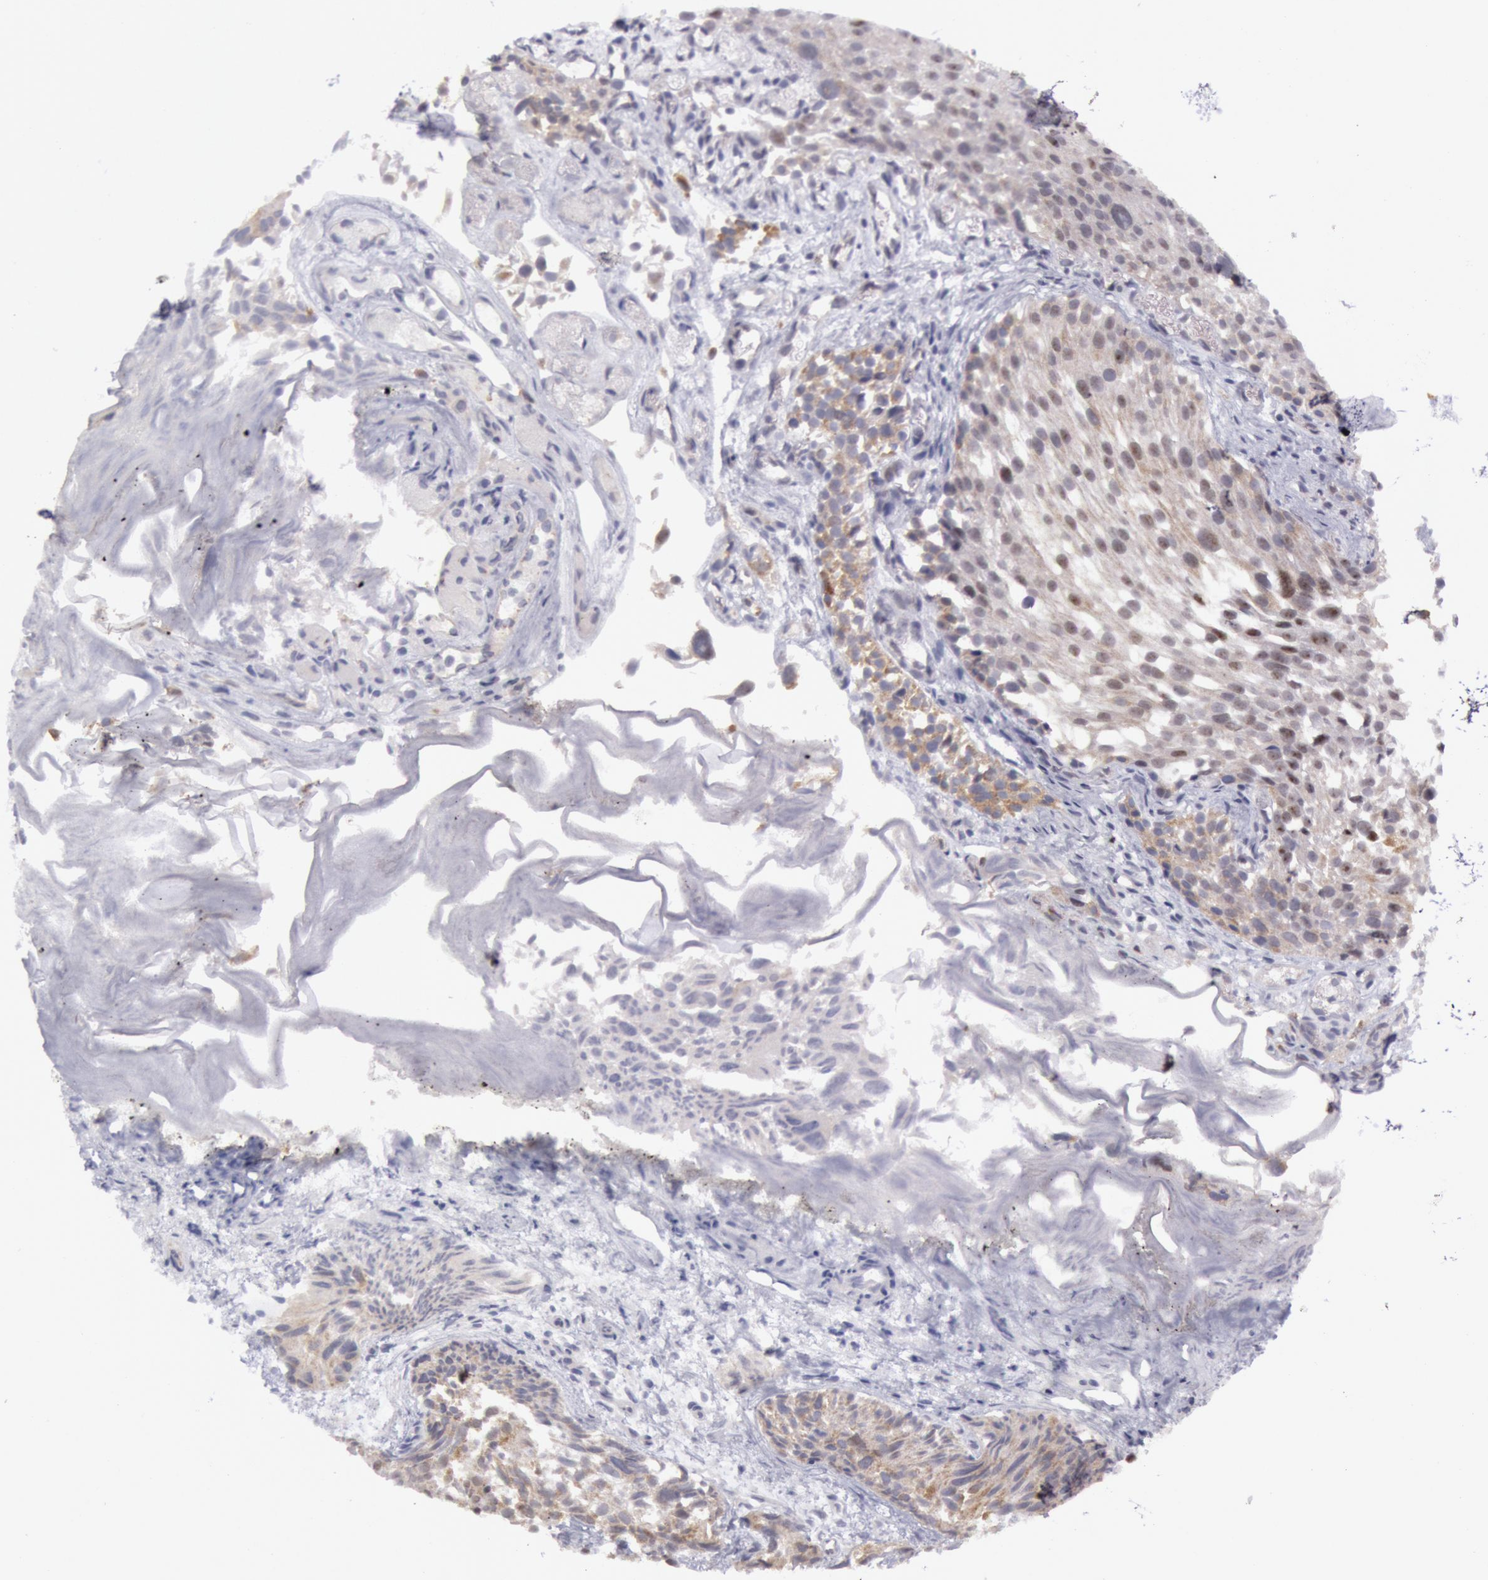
{"staining": {"intensity": "moderate", "quantity": ">75%", "location": "cytoplasmic/membranous"}, "tissue": "urothelial cancer", "cell_type": "Tumor cells", "image_type": "cancer", "snomed": [{"axis": "morphology", "description": "Urothelial carcinoma, High grade"}, {"axis": "topography", "description": "Urinary bladder"}], "caption": "Immunohistochemical staining of urothelial carcinoma (high-grade) reveals moderate cytoplasmic/membranous protein positivity in about >75% of tumor cells.", "gene": "JOSD1", "patient": {"sex": "female", "age": 78}}